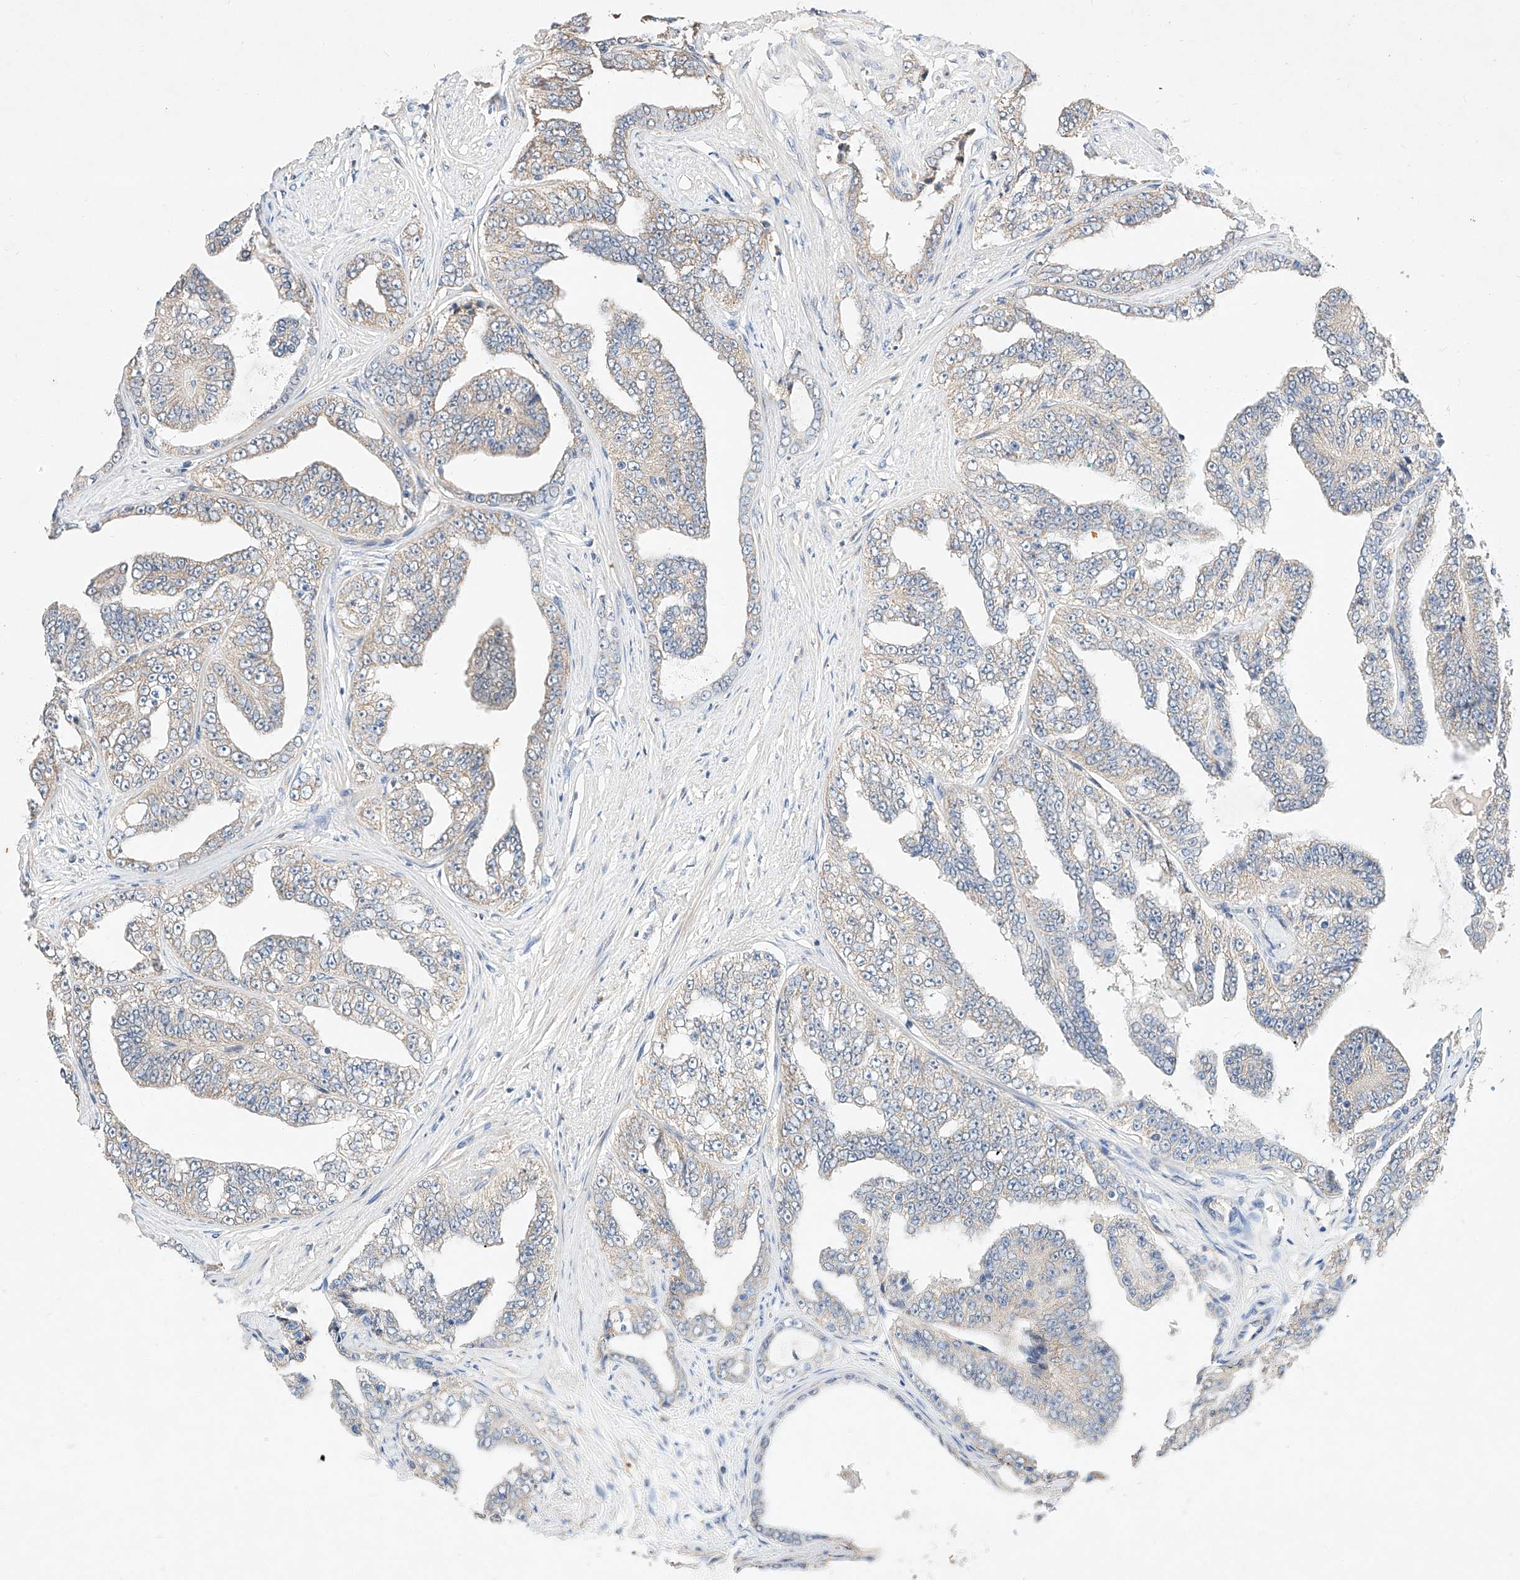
{"staining": {"intensity": "negative", "quantity": "none", "location": "none"}, "tissue": "prostate cancer", "cell_type": "Tumor cells", "image_type": "cancer", "snomed": [{"axis": "morphology", "description": "Adenocarcinoma, High grade"}, {"axis": "topography", "description": "Prostate"}], "caption": "A micrograph of human prostate cancer is negative for staining in tumor cells.", "gene": "C6orf118", "patient": {"sex": "male", "age": 71}}